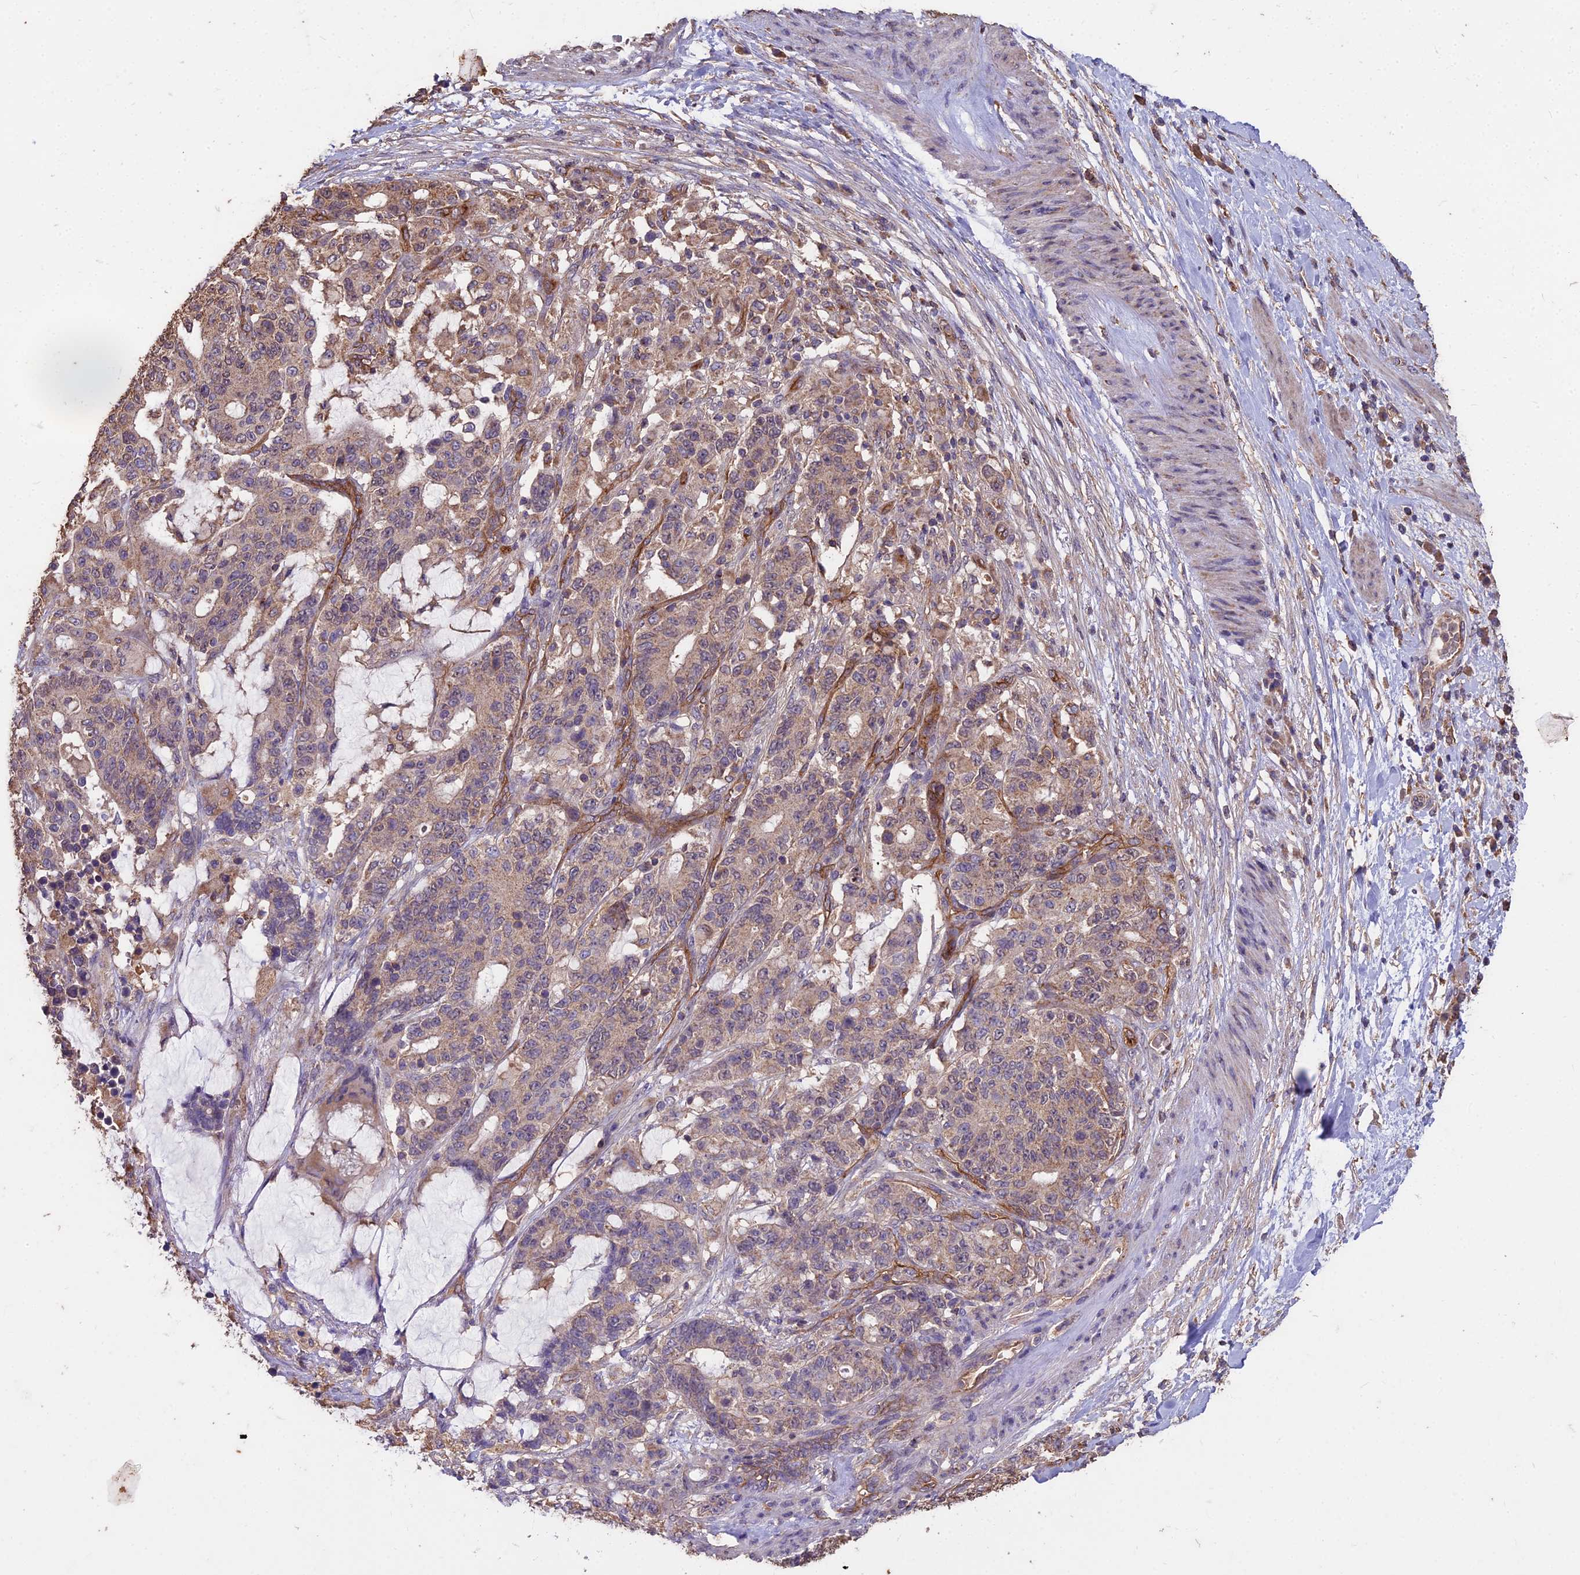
{"staining": {"intensity": "moderate", "quantity": "25%-75%", "location": "cytoplasmic/membranous"}, "tissue": "stomach cancer", "cell_type": "Tumor cells", "image_type": "cancer", "snomed": [{"axis": "morphology", "description": "Normal tissue, NOS"}, {"axis": "morphology", "description": "Adenocarcinoma, NOS"}, {"axis": "topography", "description": "Stomach"}], "caption": "Stomach cancer (adenocarcinoma) stained with DAB IHC reveals medium levels of moderate cytoplasmic/membranous expression in approximately 25%-75% of tumor cells.", "gene": "CEMIP2", "patient": {"sex": "female", "age": 64}}